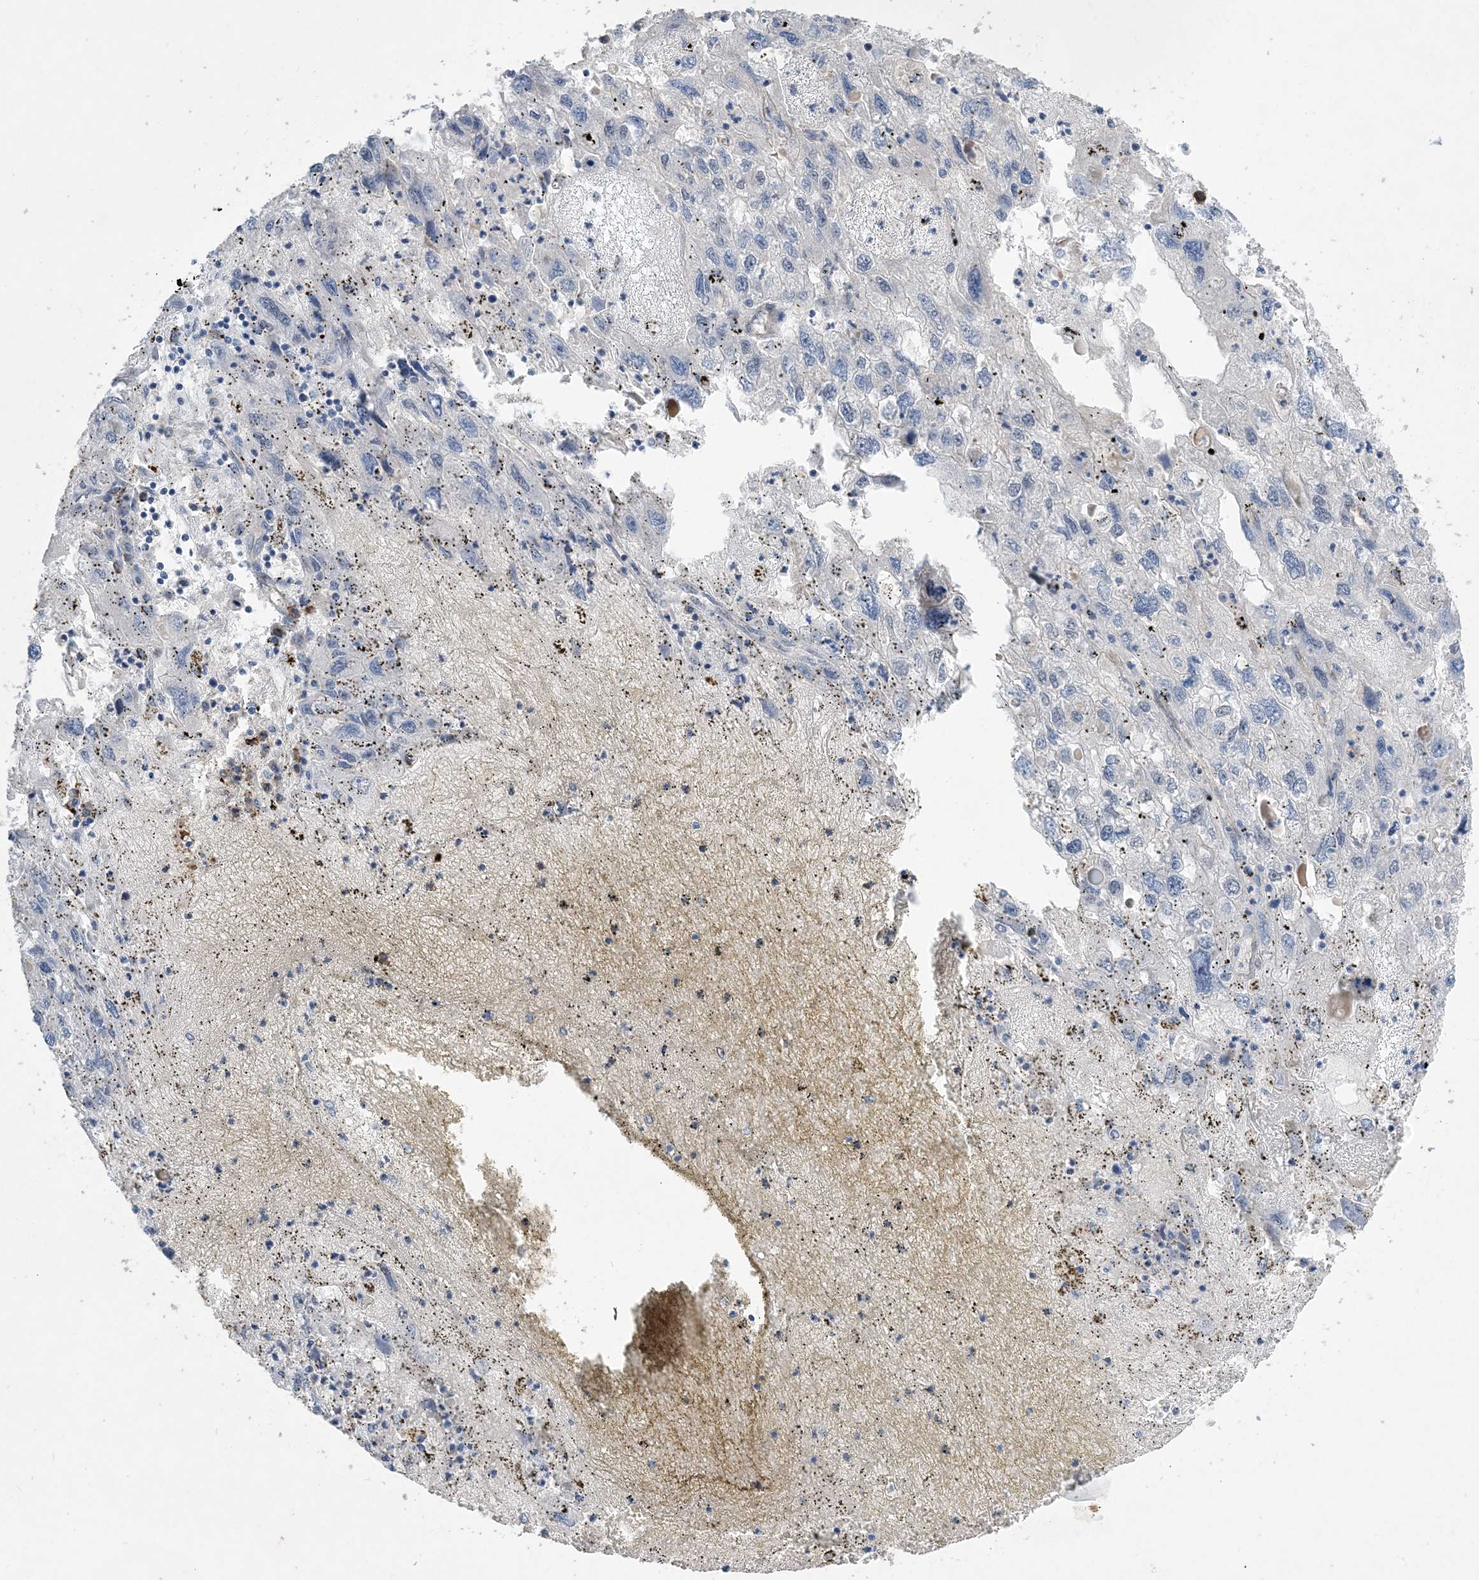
{"staining": {"intensity": "negative", "quantity": "none", "location": "none"}, "tissue": "endometrial cancer", "cell_type": "Tumor cells", "image_type": "cancer", "snomed": [{"axis": "morphology", "description": "Adenocarcinoma, NOS"}, {"axis": "topography", "description": "Endometrium"}], "caption": "The micrograph reveals no significant expression in tumor cells of endometrial cancer (adenocarcinoma).", "gene": "AOC1", "patient": {"sex": "female", "age": 49}}